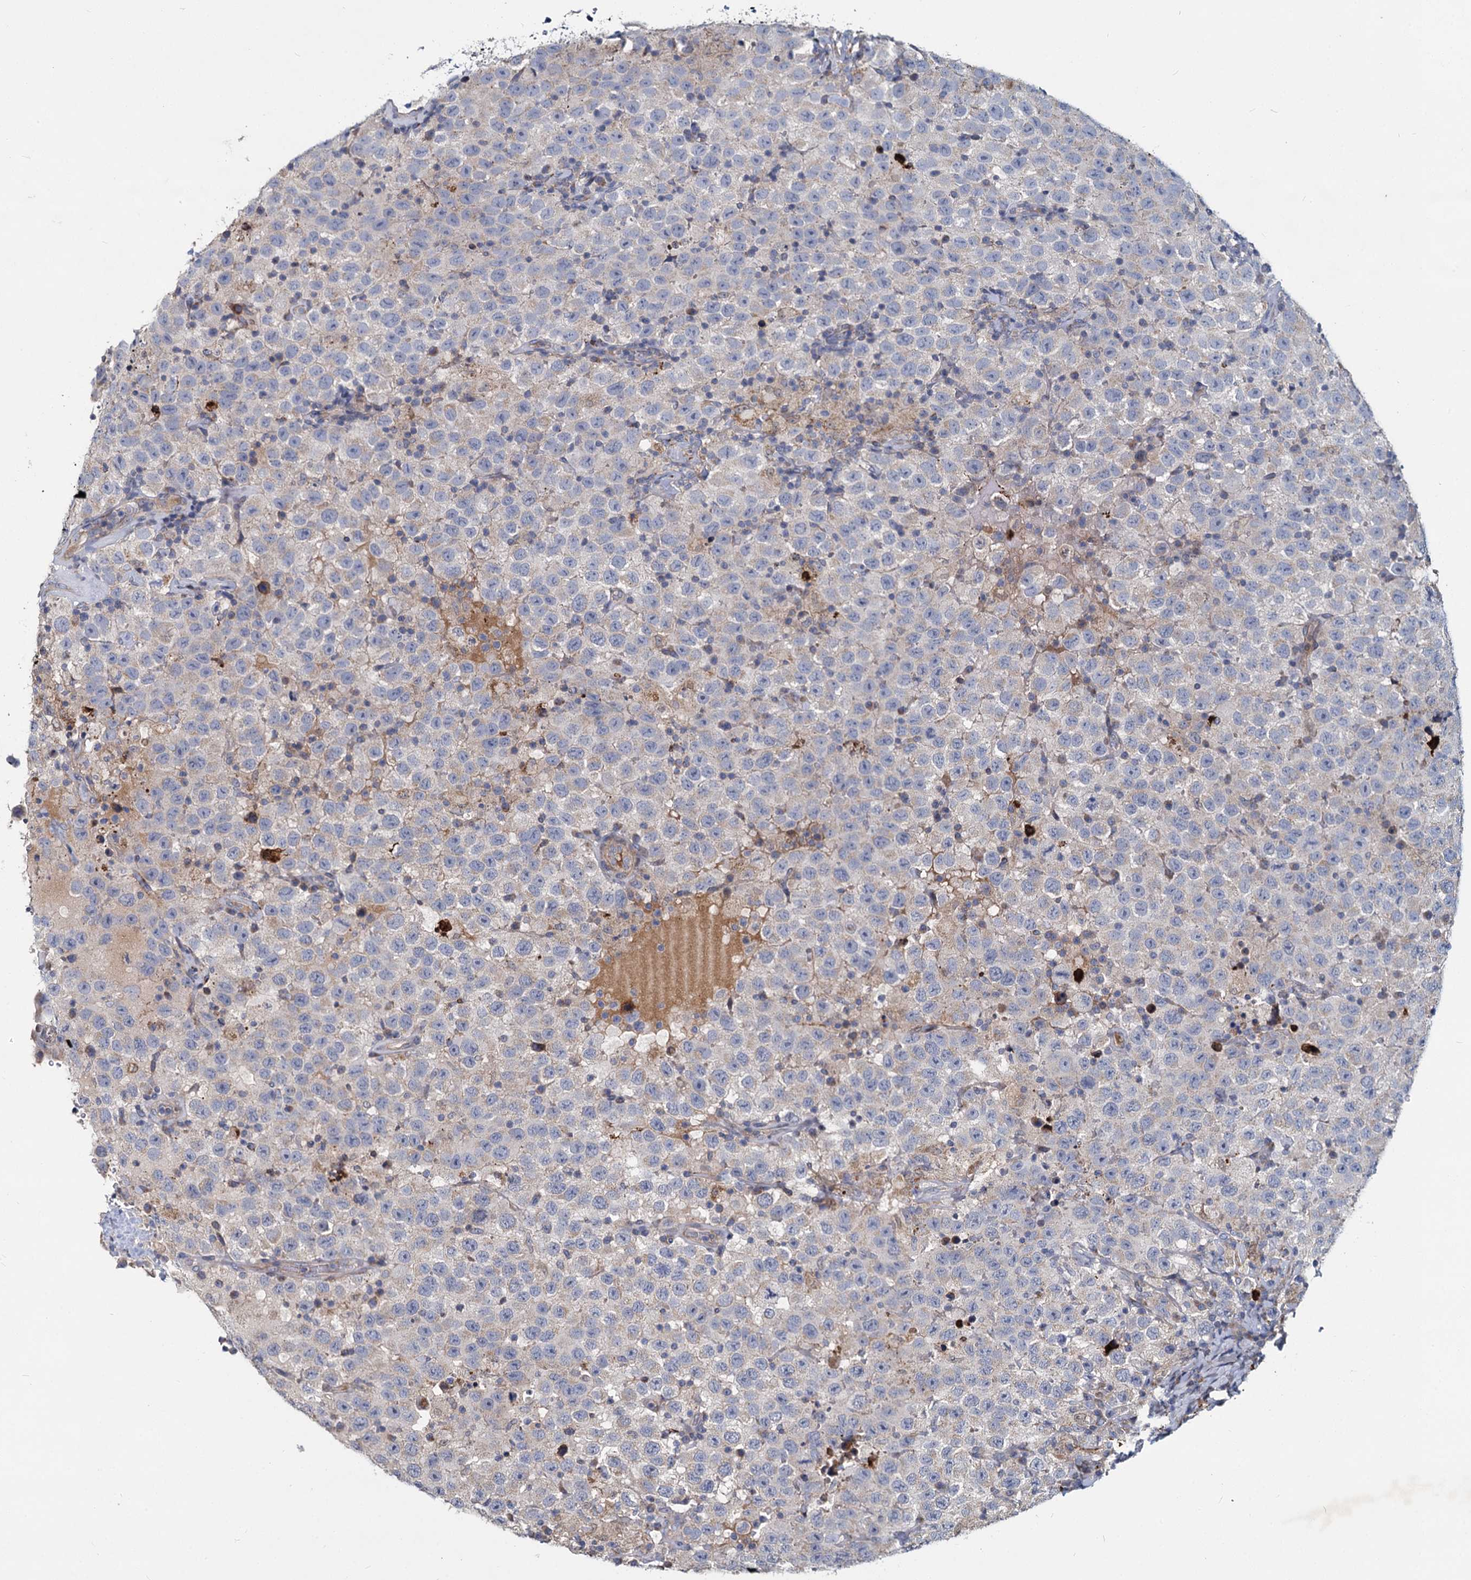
{"staining": {"intensity": "negative", "quantity": "none", "location": "none"}, "tissue": "testis cancer", "cell_type": "Tumor cells", "image_type": "cancer", "snomed": [{"axis": "morphology", "description": "Seminoma, NOS"}, {"axis": "topography", "description": "Testis"}], "caption": "Immunohistochemistry (IHC) image of neoplastic tissue: testis seminoma stained with DAB (3,3'-diaminobenzidine) demonstrates no significant protein staining in tumor cells. Nuclei are stained in blue.", "gene": "DCUN1D2", "patient": {"sex": "male", "age": 41}}